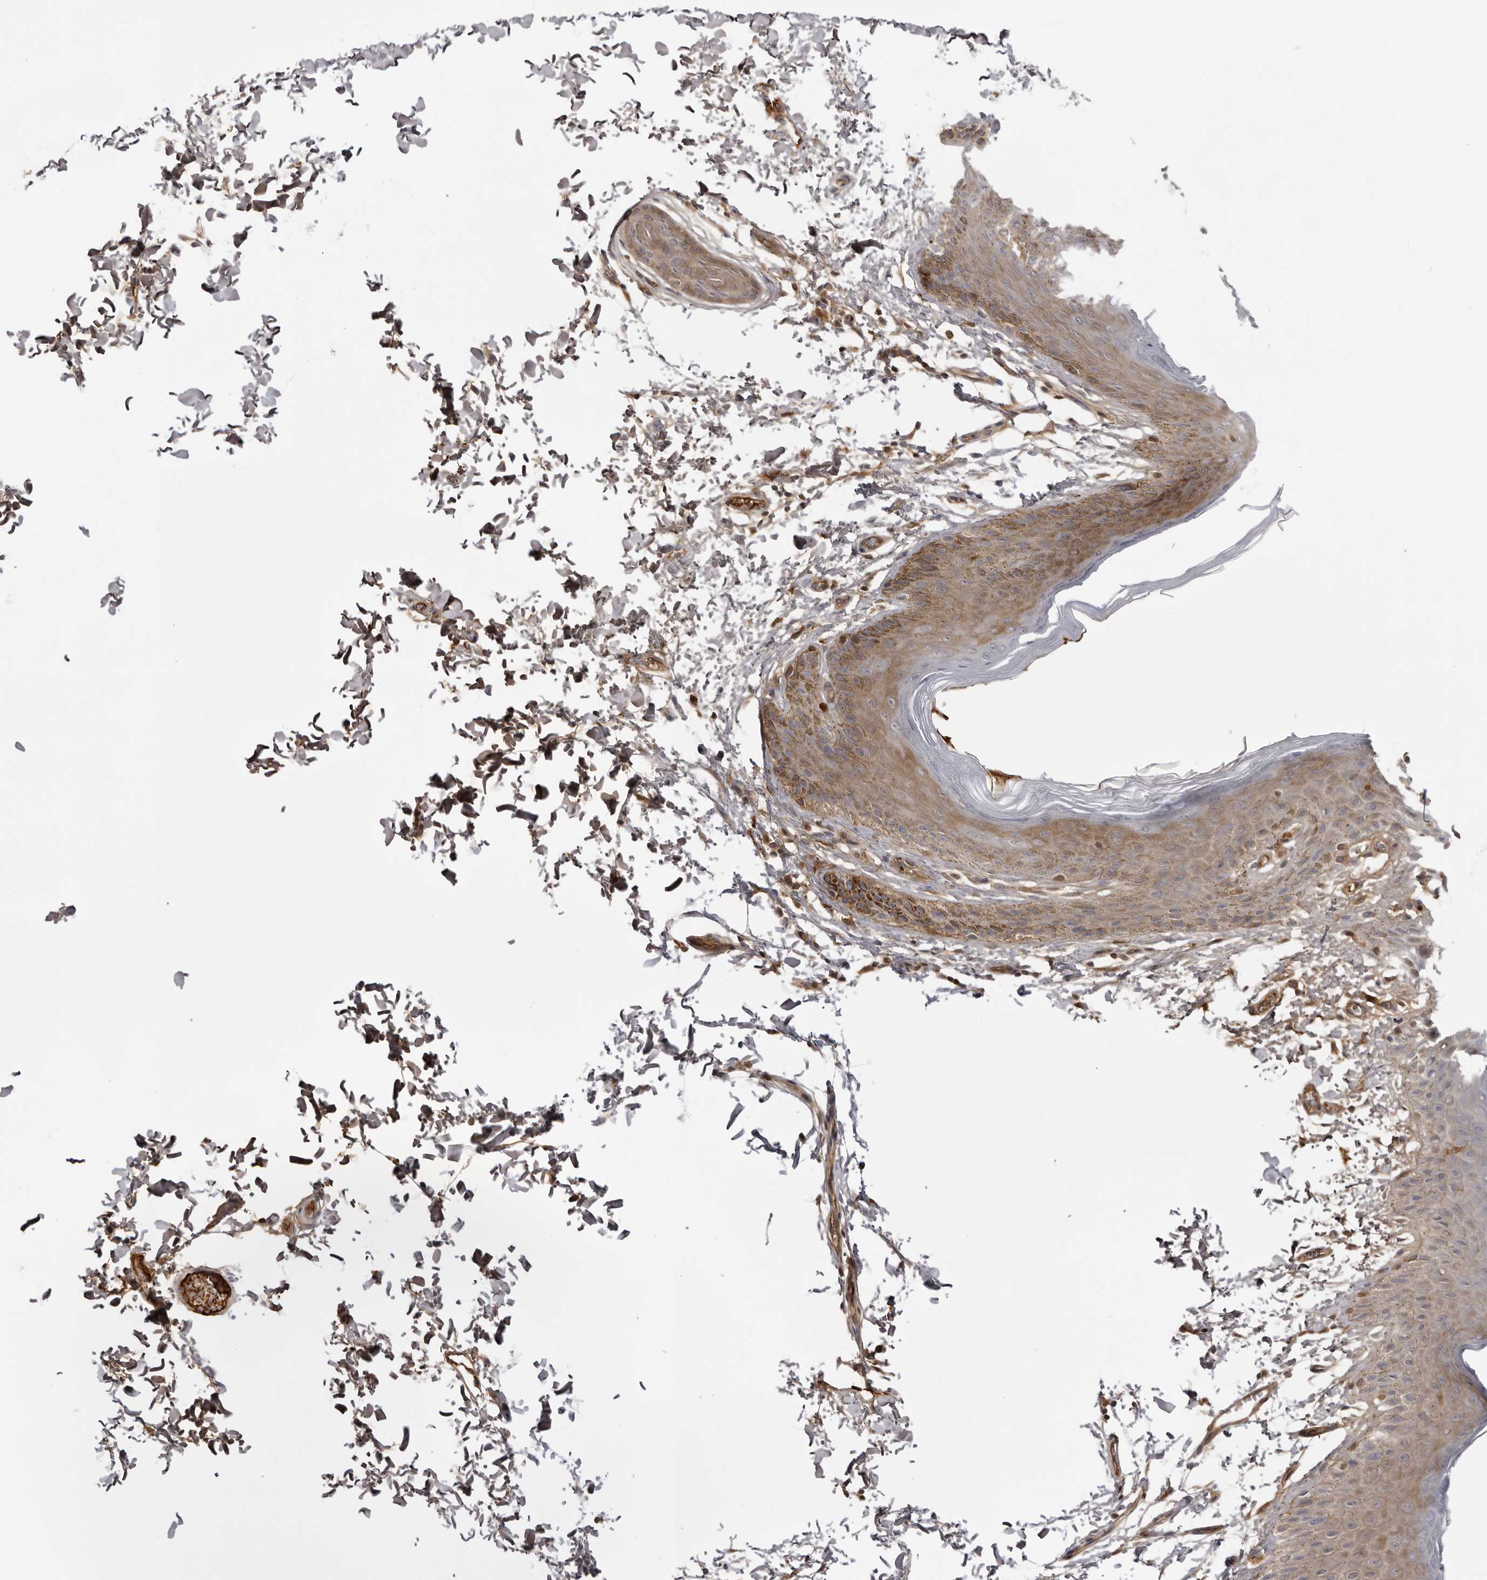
{"staining": {"intensity": "moderate", "quantity": ">75%", "location": "cytoplasmic/membranous"}, "tissue": "skin", "cell_type": "Epidermal cells", "image_type": "normal", "snomed": [{"axis": "morphology", "description": "Normal tissue, NOS"}, {"axis": "topography", "description": "Anal"}, {"axis": "topography", "description": "Peripheral nerve tissue"}], "caption": "Unremarkable skin displays moderate cytoplasmic/membranous staining in about >75% of epidermal cells, visualized by immunohistochemistry.", "gene": "PLEKHF2", "patient": {"sex": "male", "age": 44}}